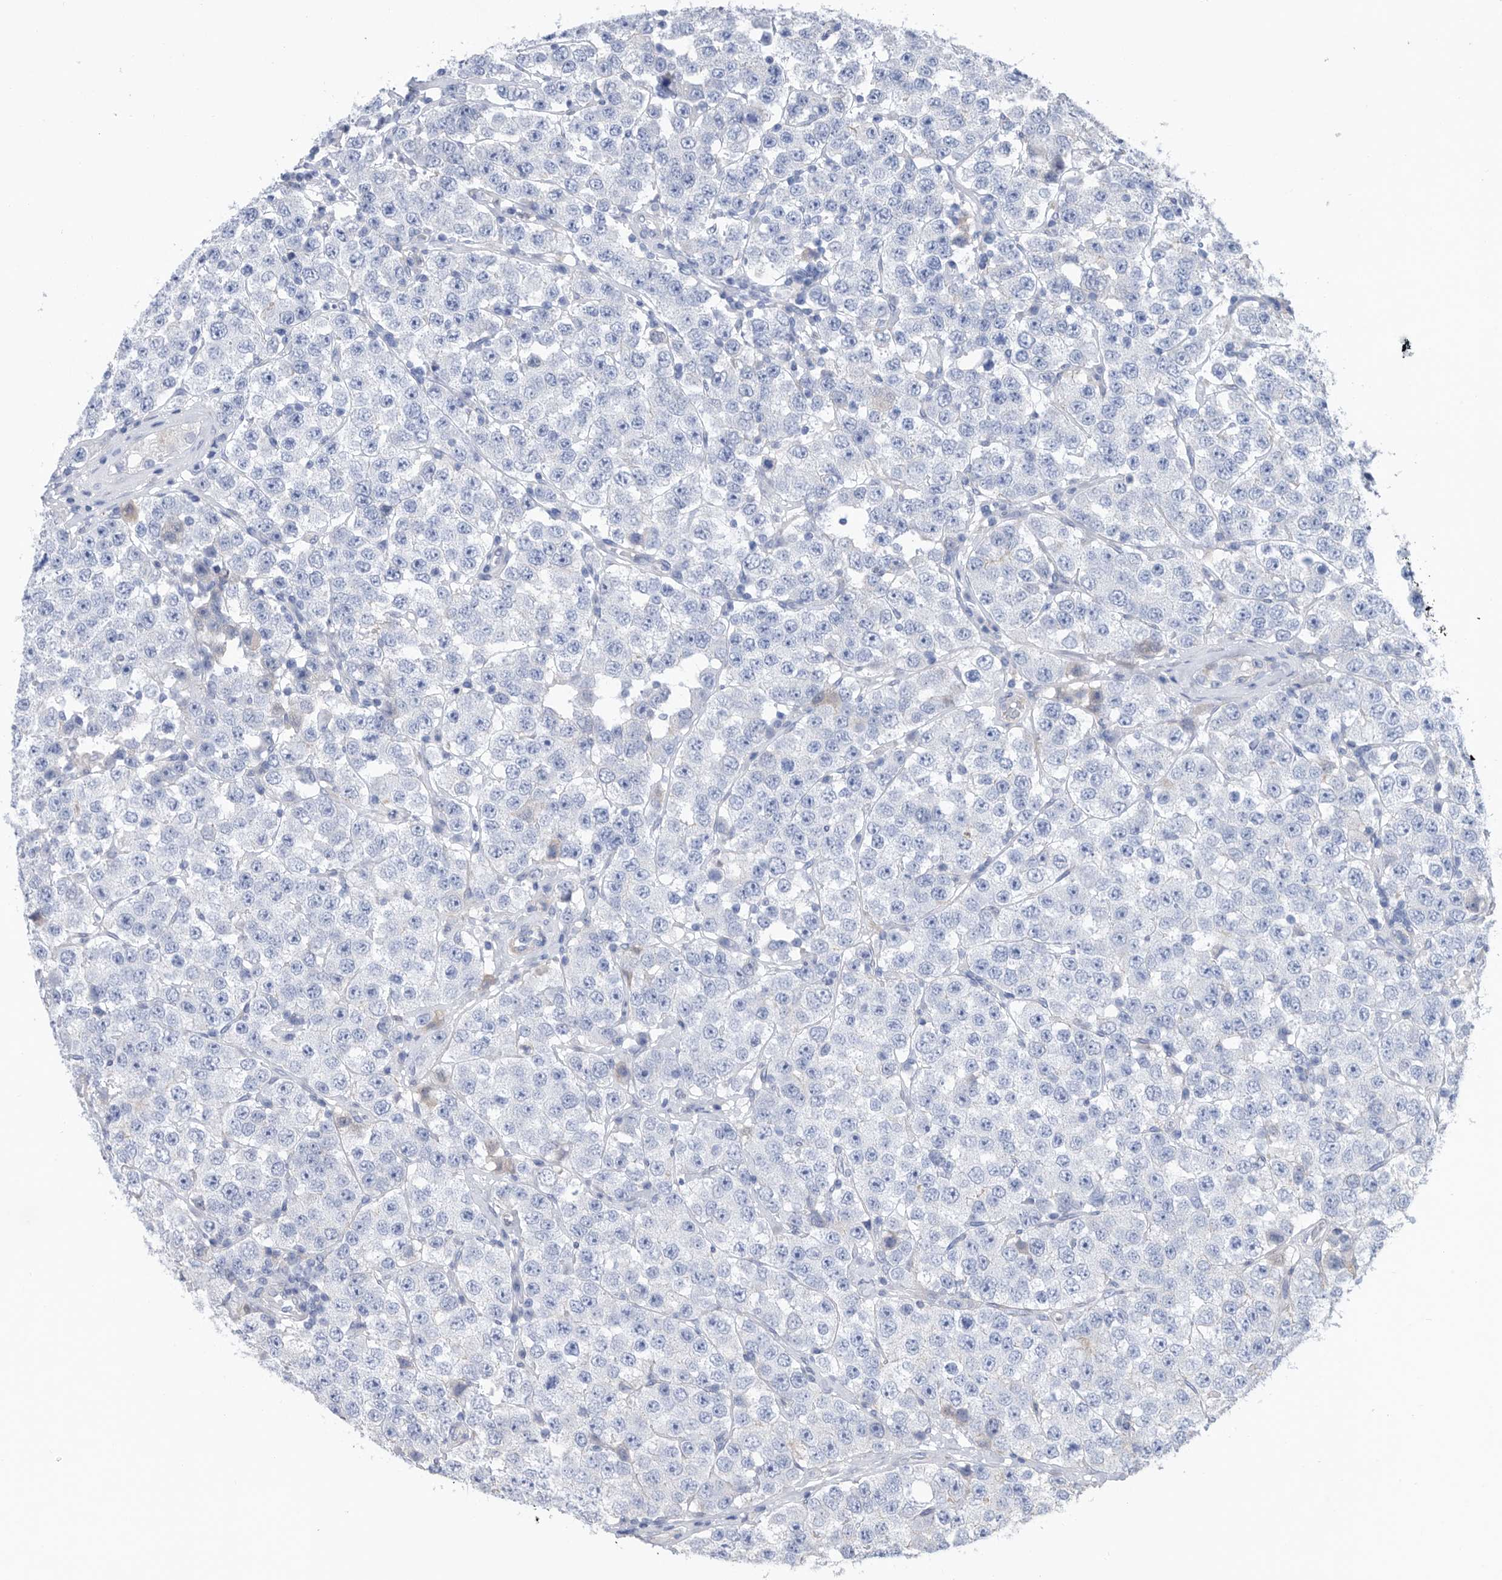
{"staining": {"intensity": "negative", "quantity": "none", "location": "none"}, "tissue": "testis cancer", "cell_type": "Tumor cells", "image_type": "cancer", "snomed": [{"axis": "morphology", "description": "Seminoma, NOS"}, {"axis": "topography", "description": "Testis"}], "caption": "Immunohistochemical staining of testis cancer (seminoma) reveals no significant positivity in tumor cells. The staining is performed using DAB brown chromogen with nuclei counter-stained in using hematoxylin.", "gene": "ATP13A3", "patient": {"sex": "male", "age": 28}}